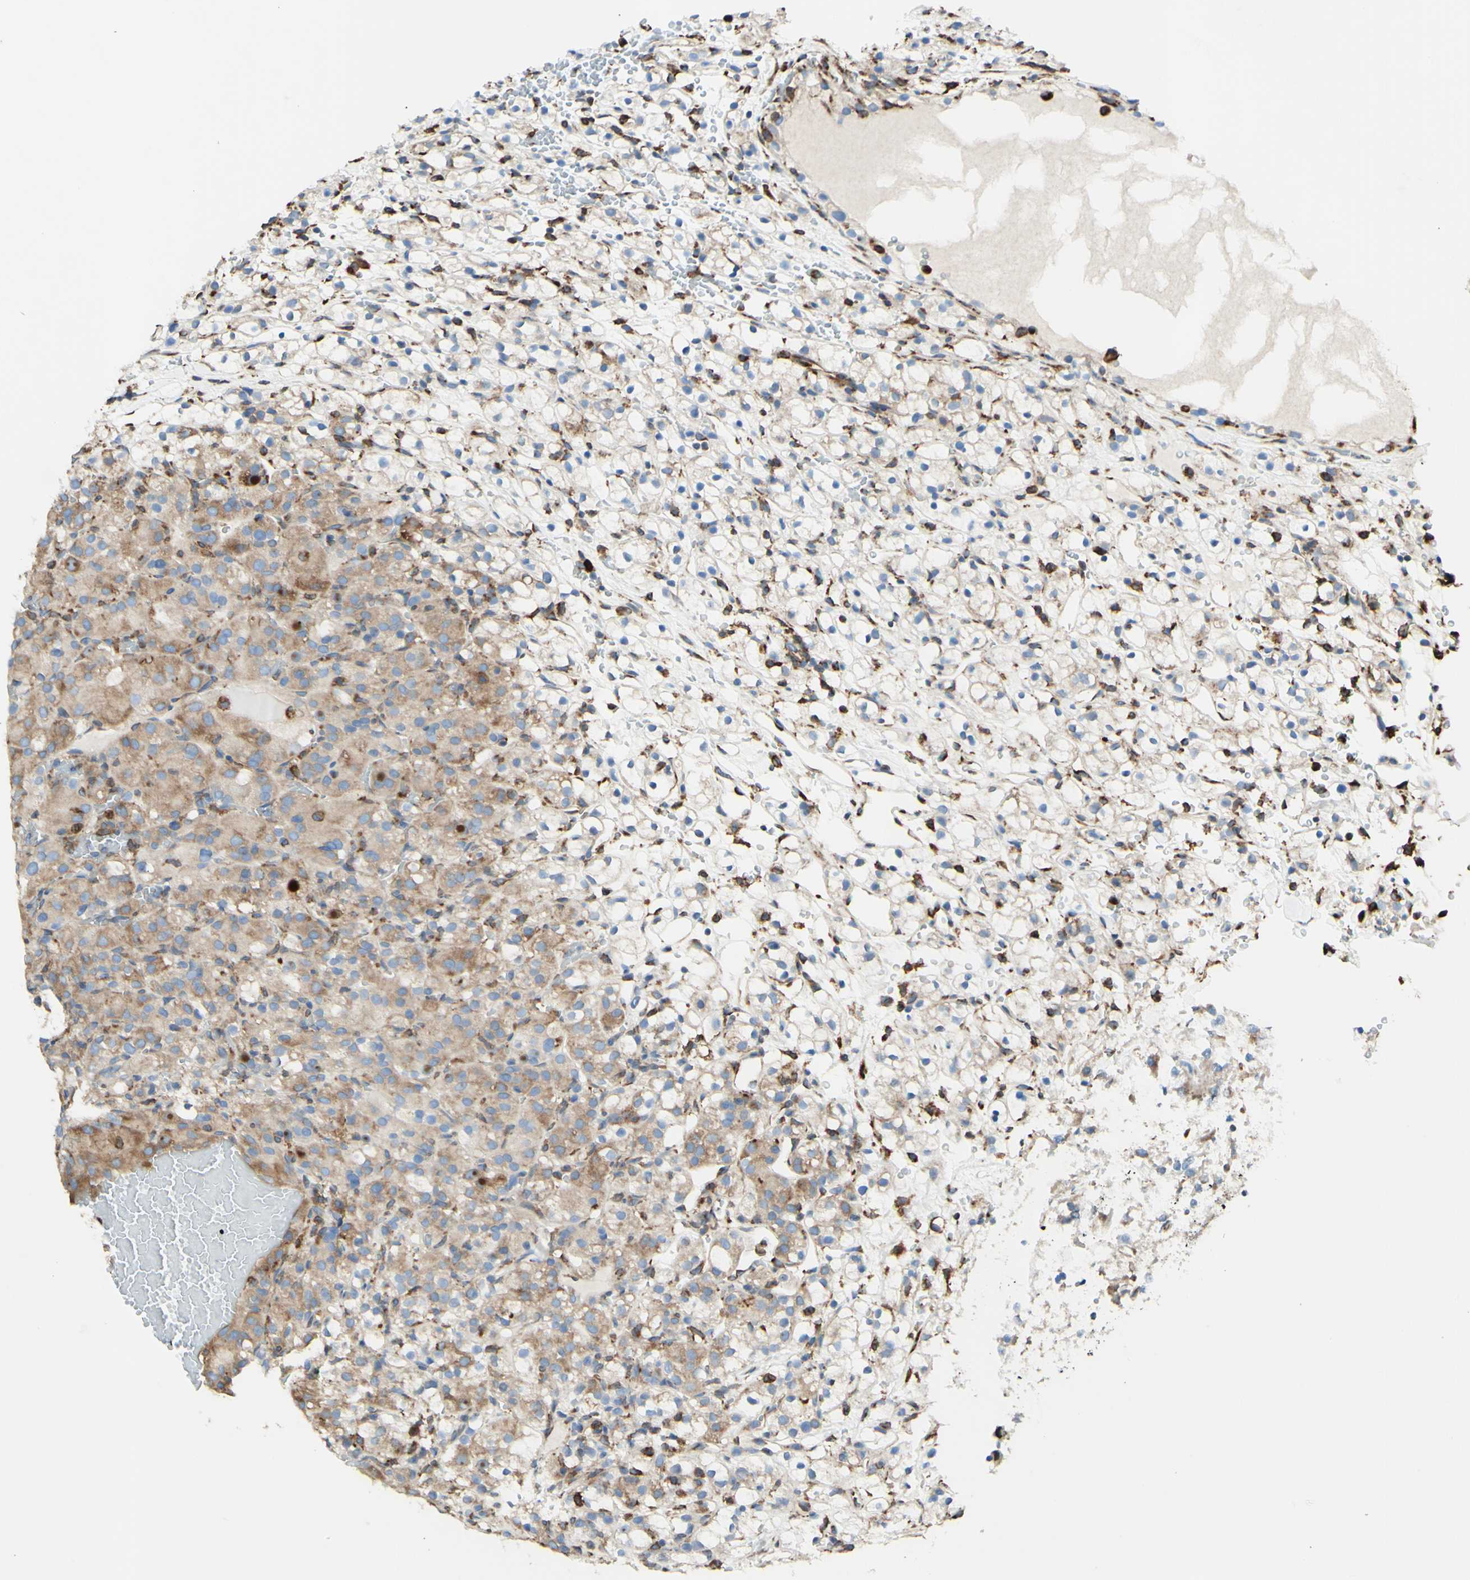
{"staining": {"intensity": "moderate", "quantity": ">75%", "location": "cytoplasmic/membranous"}, "tissue": "renal cancer", "cell_type": "Tumor cells", "image_type": "cancer", "snomed": [{"axis": "morphology", "description": "Adenocarcinoma, NOS"}, {"axis": "topography", "description": "Kidney"}], "caption": "Adenocarcinoma (renal) tissue reveals moderate cytoplasmic/membranous staining in approximately >75% of tumor cells, visualized by immunohistochemistry. The staining was performed using DAB to visualize the protein expression in brown, while the nuclei were stained in blue with hematoxylin (Magnification: 20x).", "gene": "DNAJB11", "patient": {"sex": "male", "age": 61}}